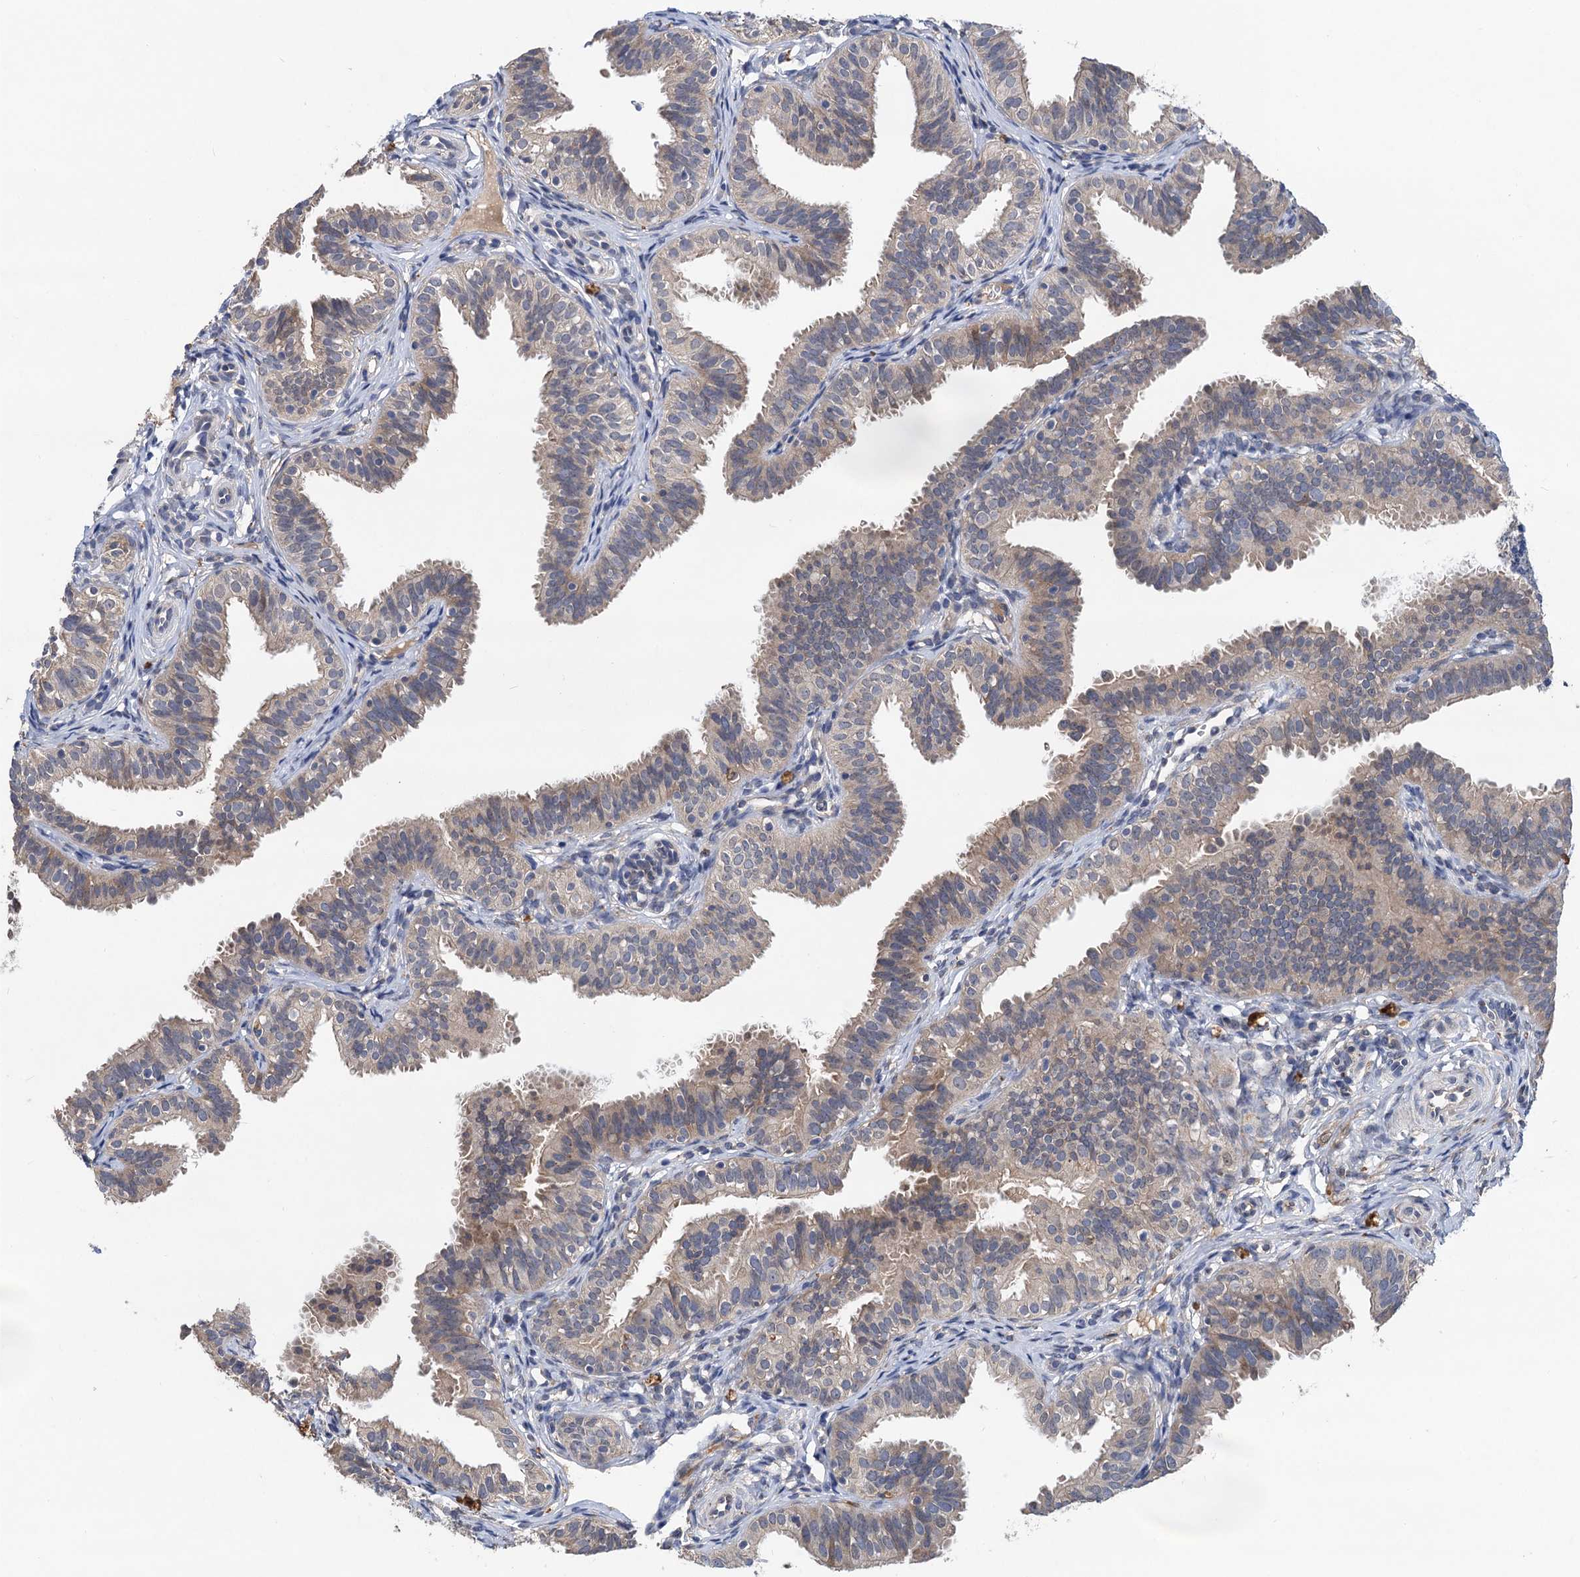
{"staining": {"intensity": "negative", "quantity": "none", "location": "none"}, "tissue": "fallopian tube", "cell_type": "Glandular cells", "image_type": "normal", "snomed": [{"axis": "morphology", "description": "Normal tissue, NOS"}, {"axis": "topography", "description": "Fallopian tube"}], "caption": "Image shows no significant protein expression in glandular cells of benign fallopian tube. Nuclei are stained in blue.", "gene": "TMEM39B", "patient": {"sex": "female", "age": 35}}